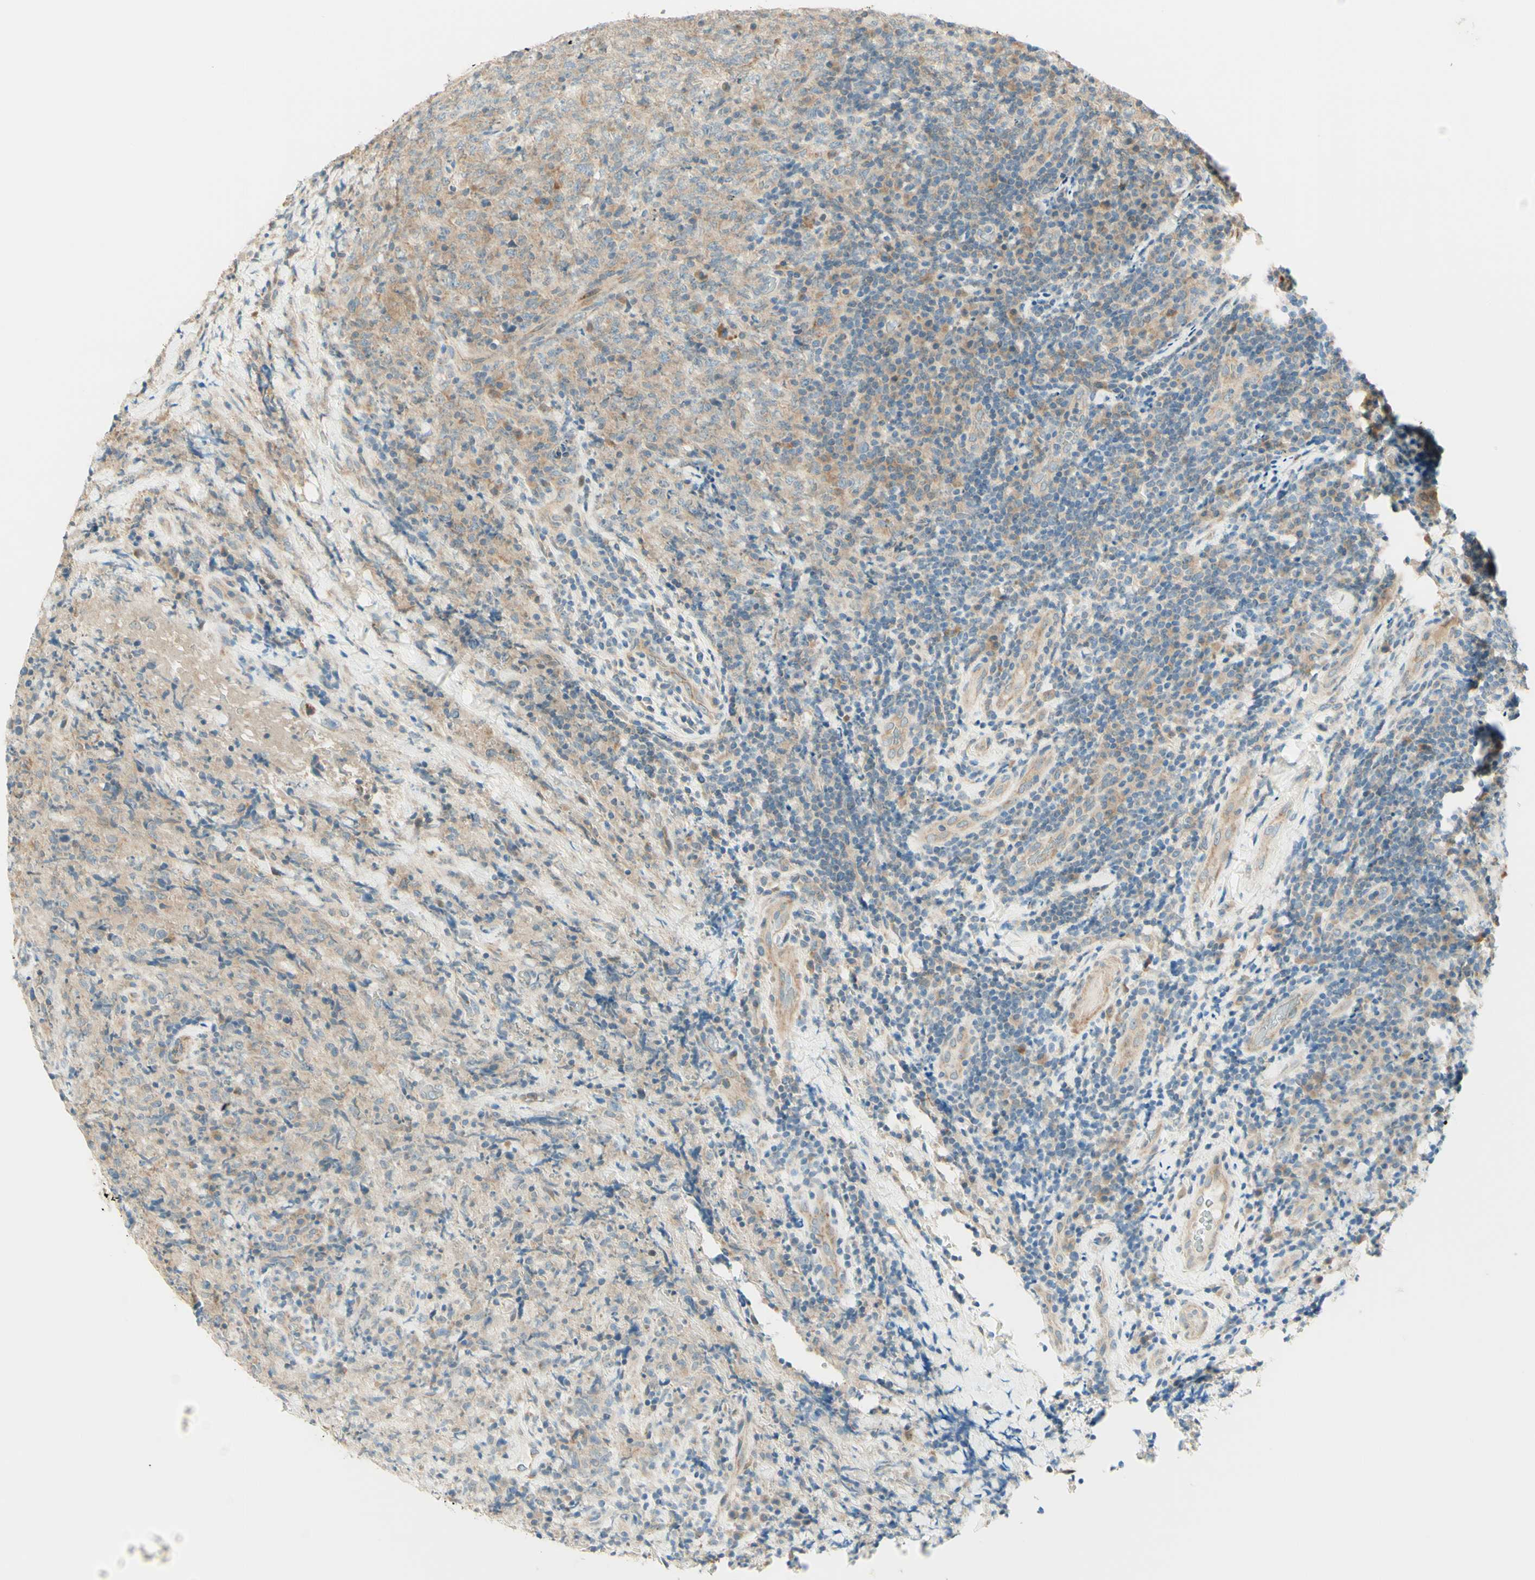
{"staining": {"intensity": "weak", "quantity": ">75%", "location": "cytoplasmic/membranous"}, "tissue": "lymphoma", "cell_type": "Tumor cells", "image_type": "cancer", "snomed": [{"axis": "morphology", "description": "Malignant lymphoma, non-Hodgkin's type, High grade"}, {"axis": "topography", "description": "Tonsil"}], "caption": "This histopathology image shows immunohistochemistry staining of human lymphoma, with low weak cytoplasmic/membranous staining in about >75% of tumor cells.", "gene": "PROM1", "patient": {"sex": "female", "age": 36}}